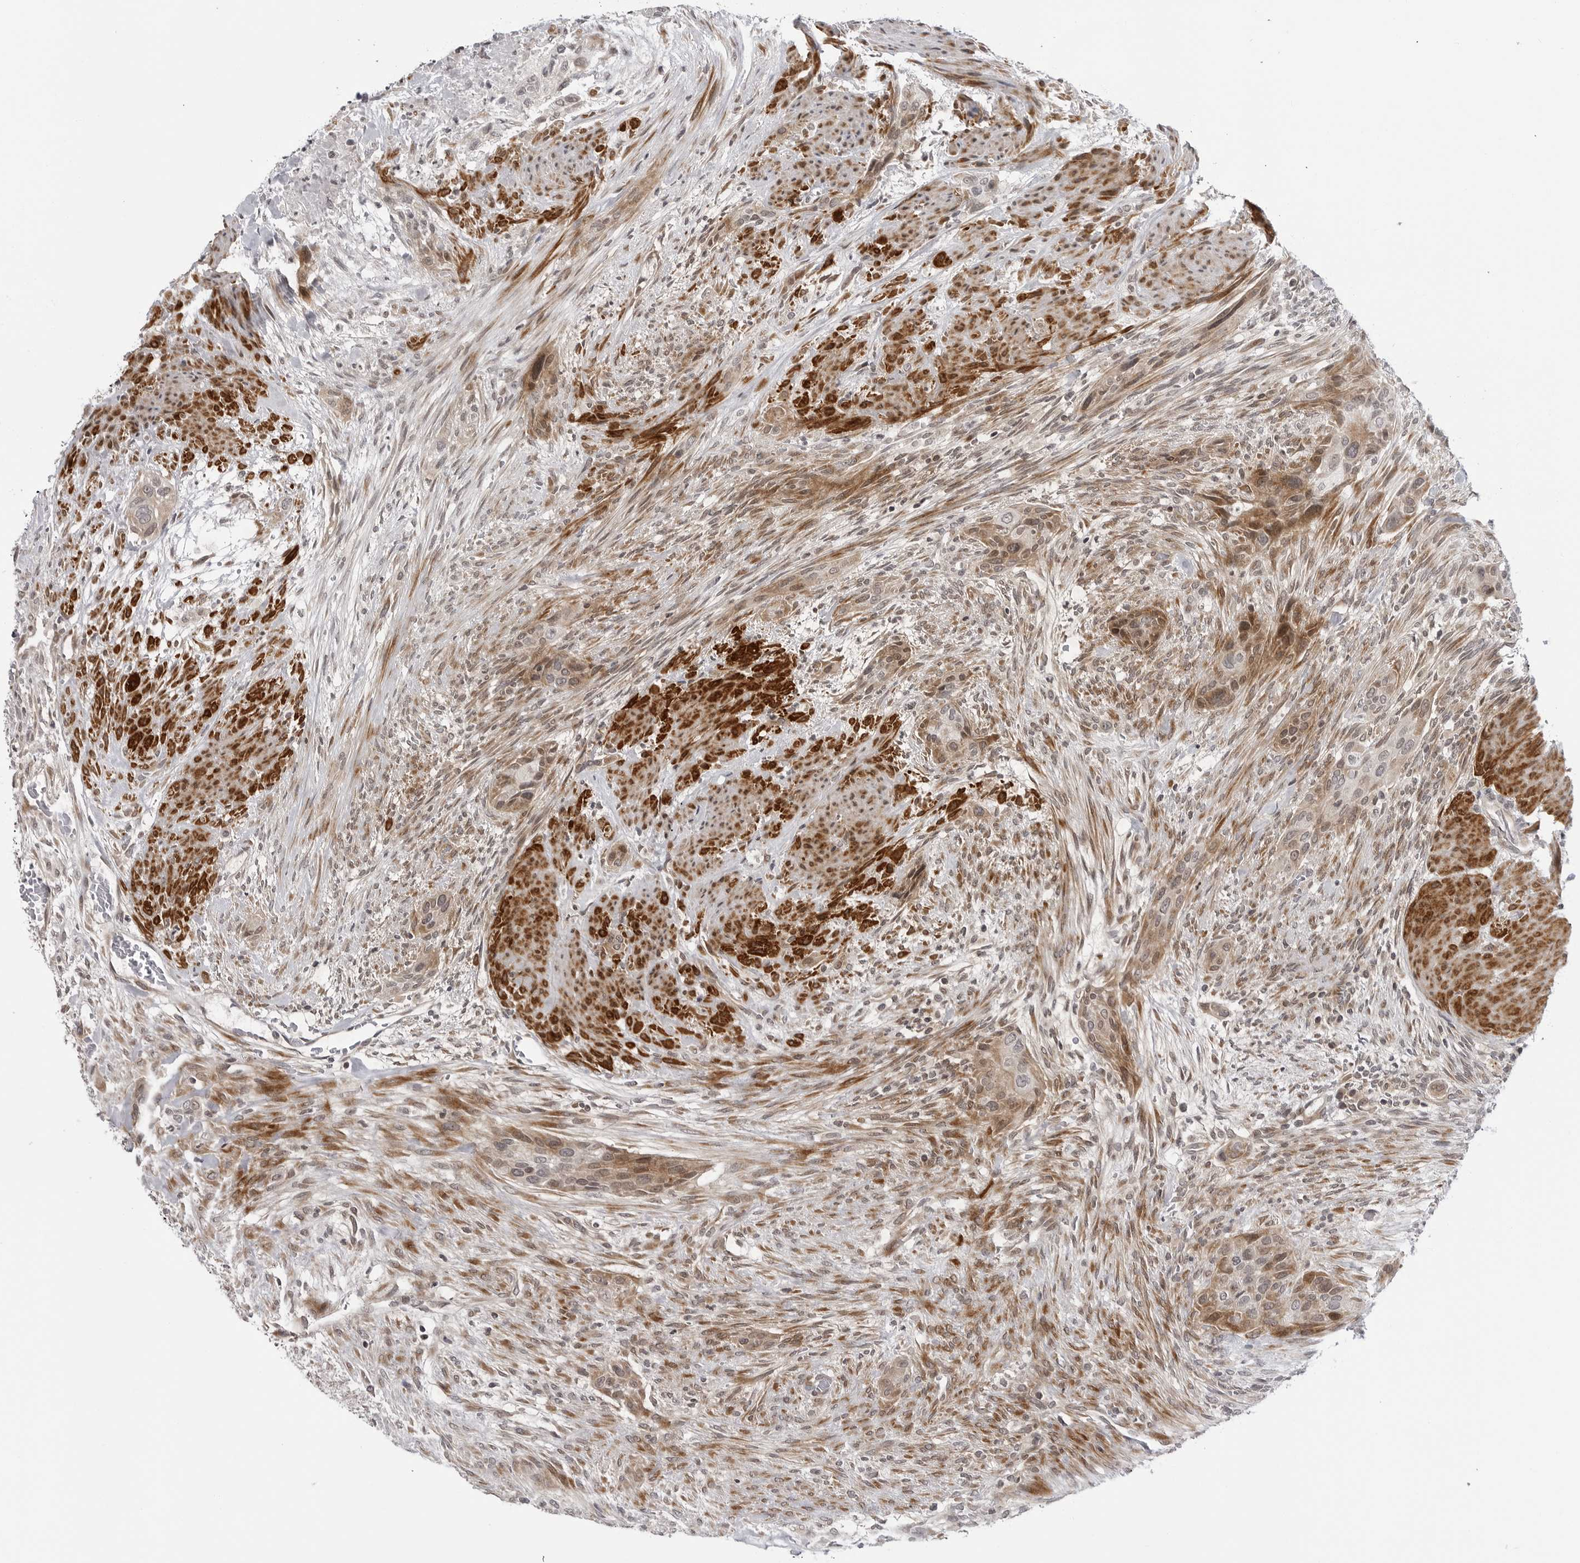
{"staining": {"intensity": "moderate", "quantity": ">75%", "location": "cytoplasmic/membranous"}, "tissue": "urothelial cancer", "cell_type": "Tumor cells", "image_type": "cancer", "snomed": [{"axis": "morphology", "description": "Urothelial carcinoma, High grade"}, {"axis": "topography", "description": "Urinary bladder"}], "caption": "Moderate cytoplasmic/membranous protein staining is identified in about >75% of tumor cells in urothelial cancer. (DAB (3,3'-diaminobenzidine) IHC, brown staining for protein, blue staining for nuclei).", "gene": "ADAMTS5", "patient": {"sex": "male", "age": 35}}